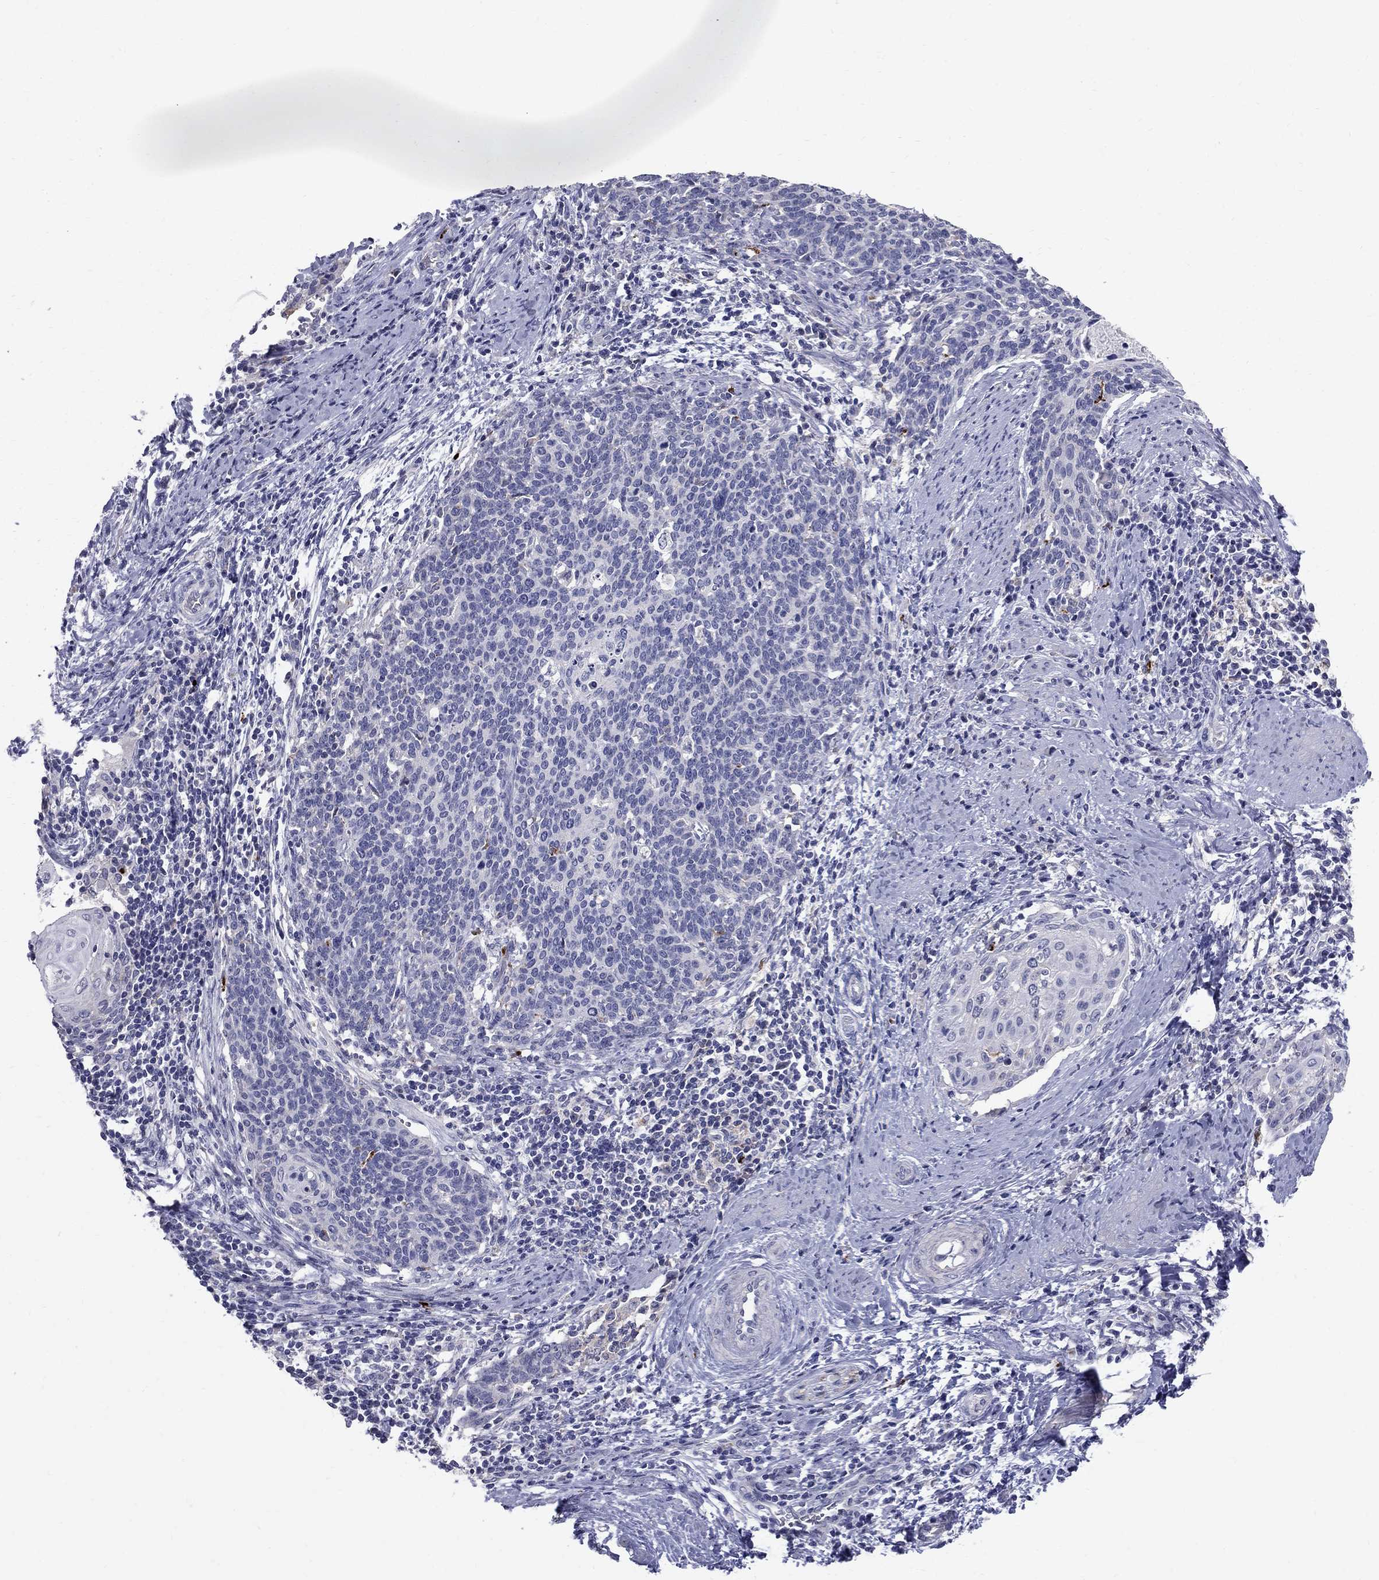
{"staining": {"intensity": "negative", "quantity": "none", "location": "none"}, "tissue": "cervical cancer", "cell_type": "Tumor cells", "image_type": "cancer", "snomed": [{"axis": "morphology", "description": "Squamous cell carcinoma, NOS"}, {"axis": "topography", "description": "Cervix"}], "caption": "DAB immunohistochemical staining of cervical squamous cell carcinoma exhibits no significant expression in tumor cells.", "gene": "TP53TG5", "patient": {"sex": "female", "age": 39}}